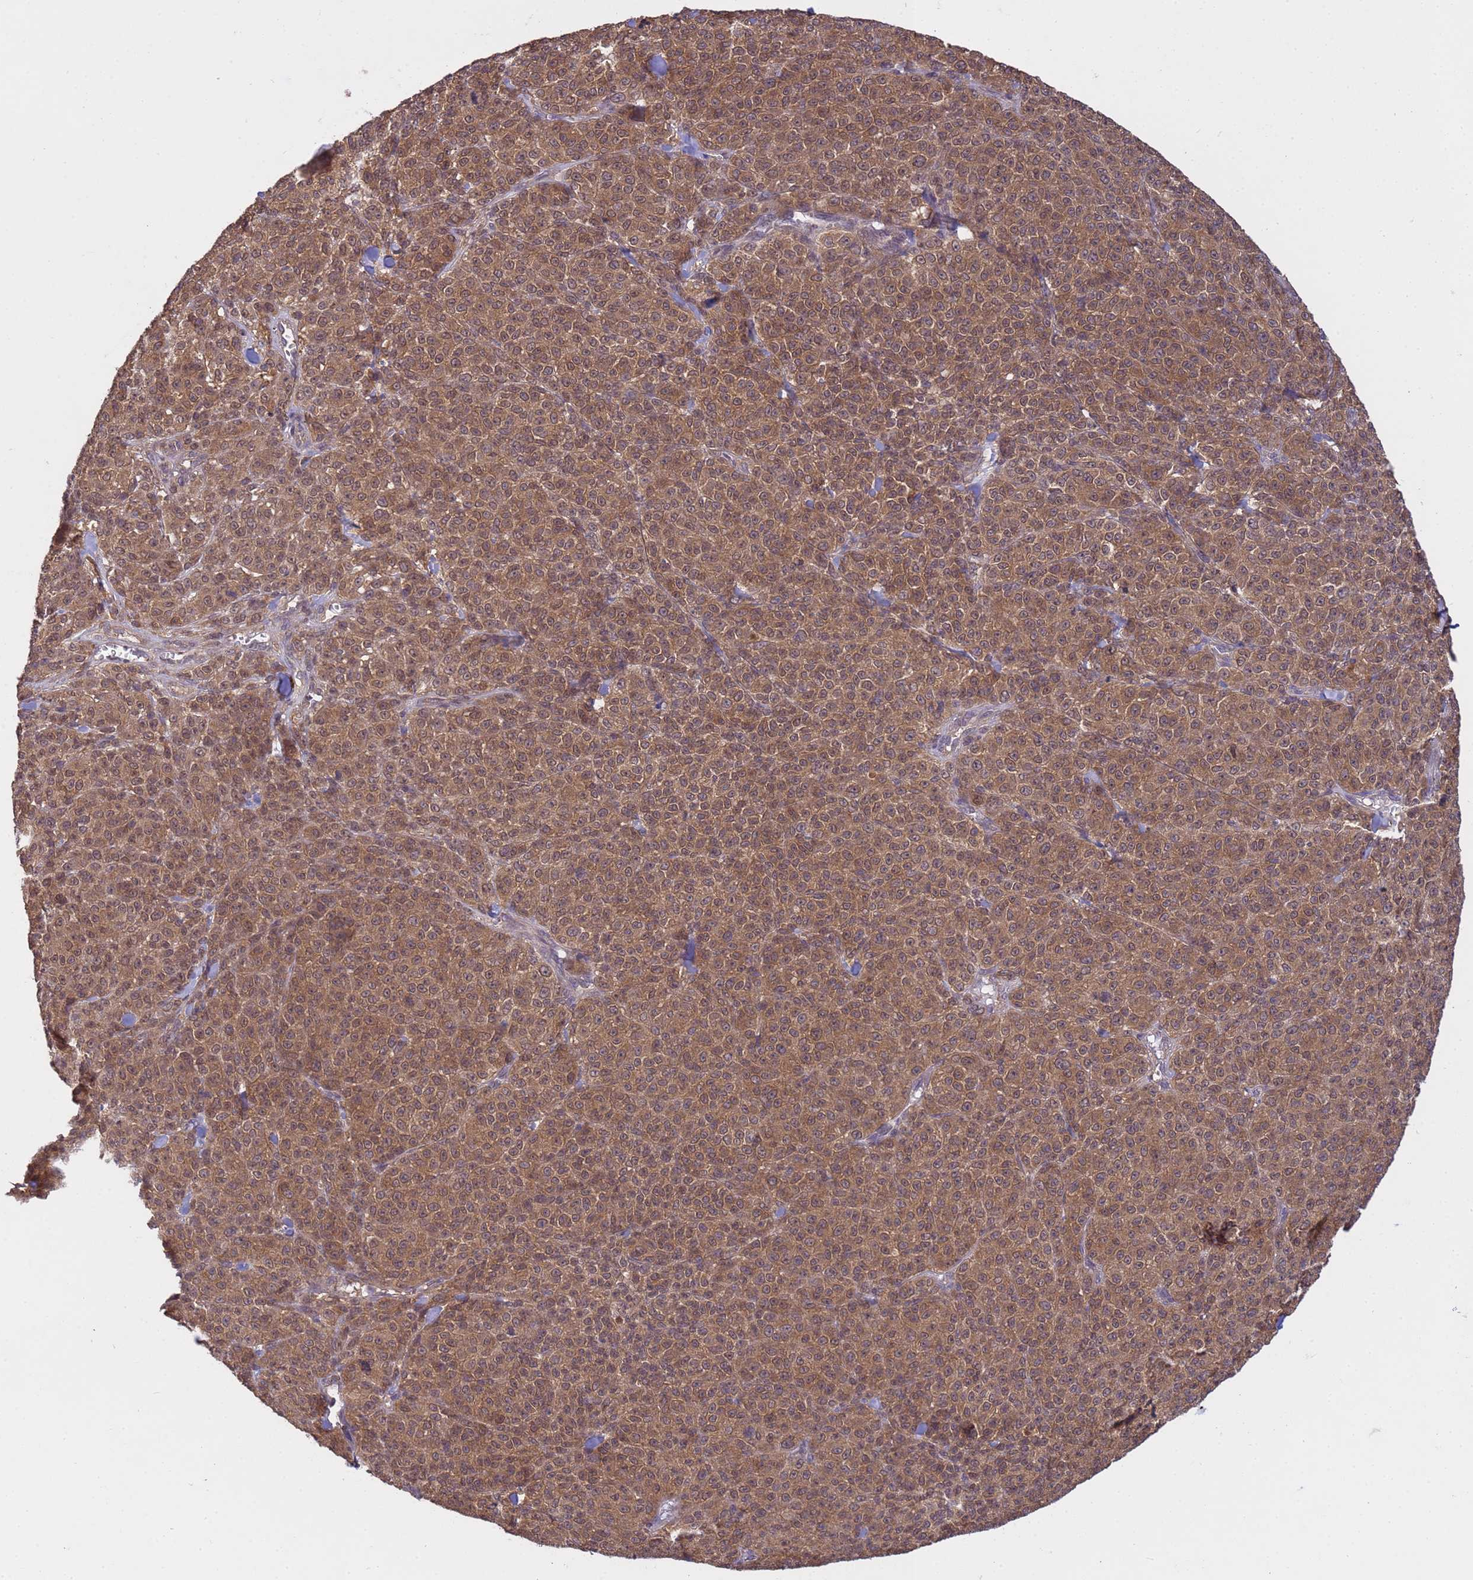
{"staining": {"intensity": "moderate", "quantity": ">75%", "location": "cytoplasmic/membranous,nuclear"}, "tissue": "melanoma", "cell_type": "Tumor cells", "image_type": "cancer", "snomed": [{"axis": "morphology", "description": "Normal tissue, NOS"}, {"axis": "morphology", "description": "Malignant melanoma, NOS"}, {"axis": "topography", "description": "Skin"}], "caption": "Melanoma tissue reveals moderate cytoplasmic/membranous and nuclear positivity in approximately >75% of tumor cells, visualized by immunohistochemistry.", "gene": "NPEPPS", "patient": {"sex": "female", "age": 34}}